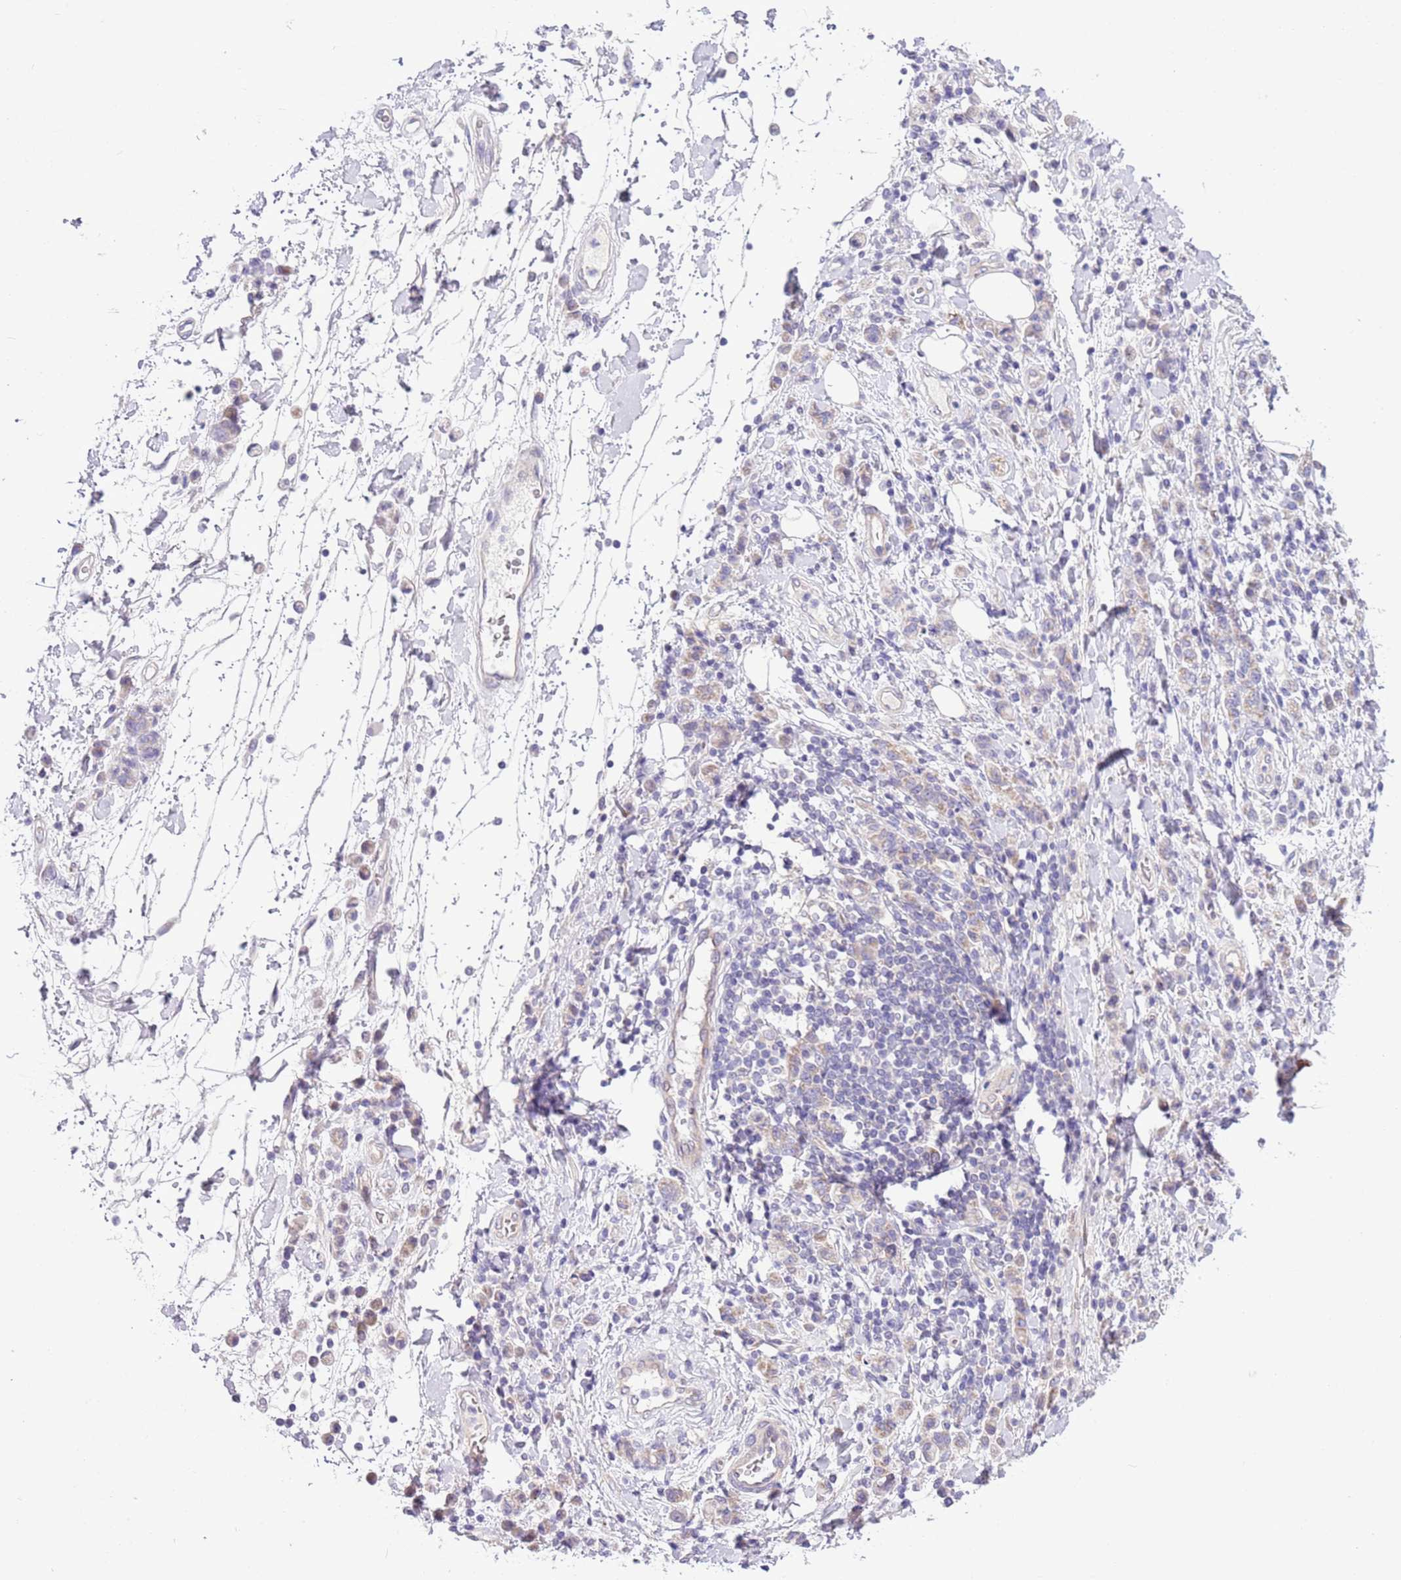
{"staining": {"intensity": "weak", "quantity": ">75%", "location": "cytoplasmic/membranous"}, "tissue": "stomach cancer", "cell_type": "Tumor cells", "image_type": "cancer", "snomed": [{"axis": "morphology", "description": "Adenocarcinoma, NOS"}, {"axis": "topography", "description": "Stomach"}], "caption": "Immunohistochemical staining of stomach cancer demonstrates low levels of weak cytoplasmic/membranous staining in approximately >75% of tumor cells. The protein is shown in brown color, while the nuclei are stained blue.", "gene": "NET1", "patient": {"sex": "male", "age": 77}}